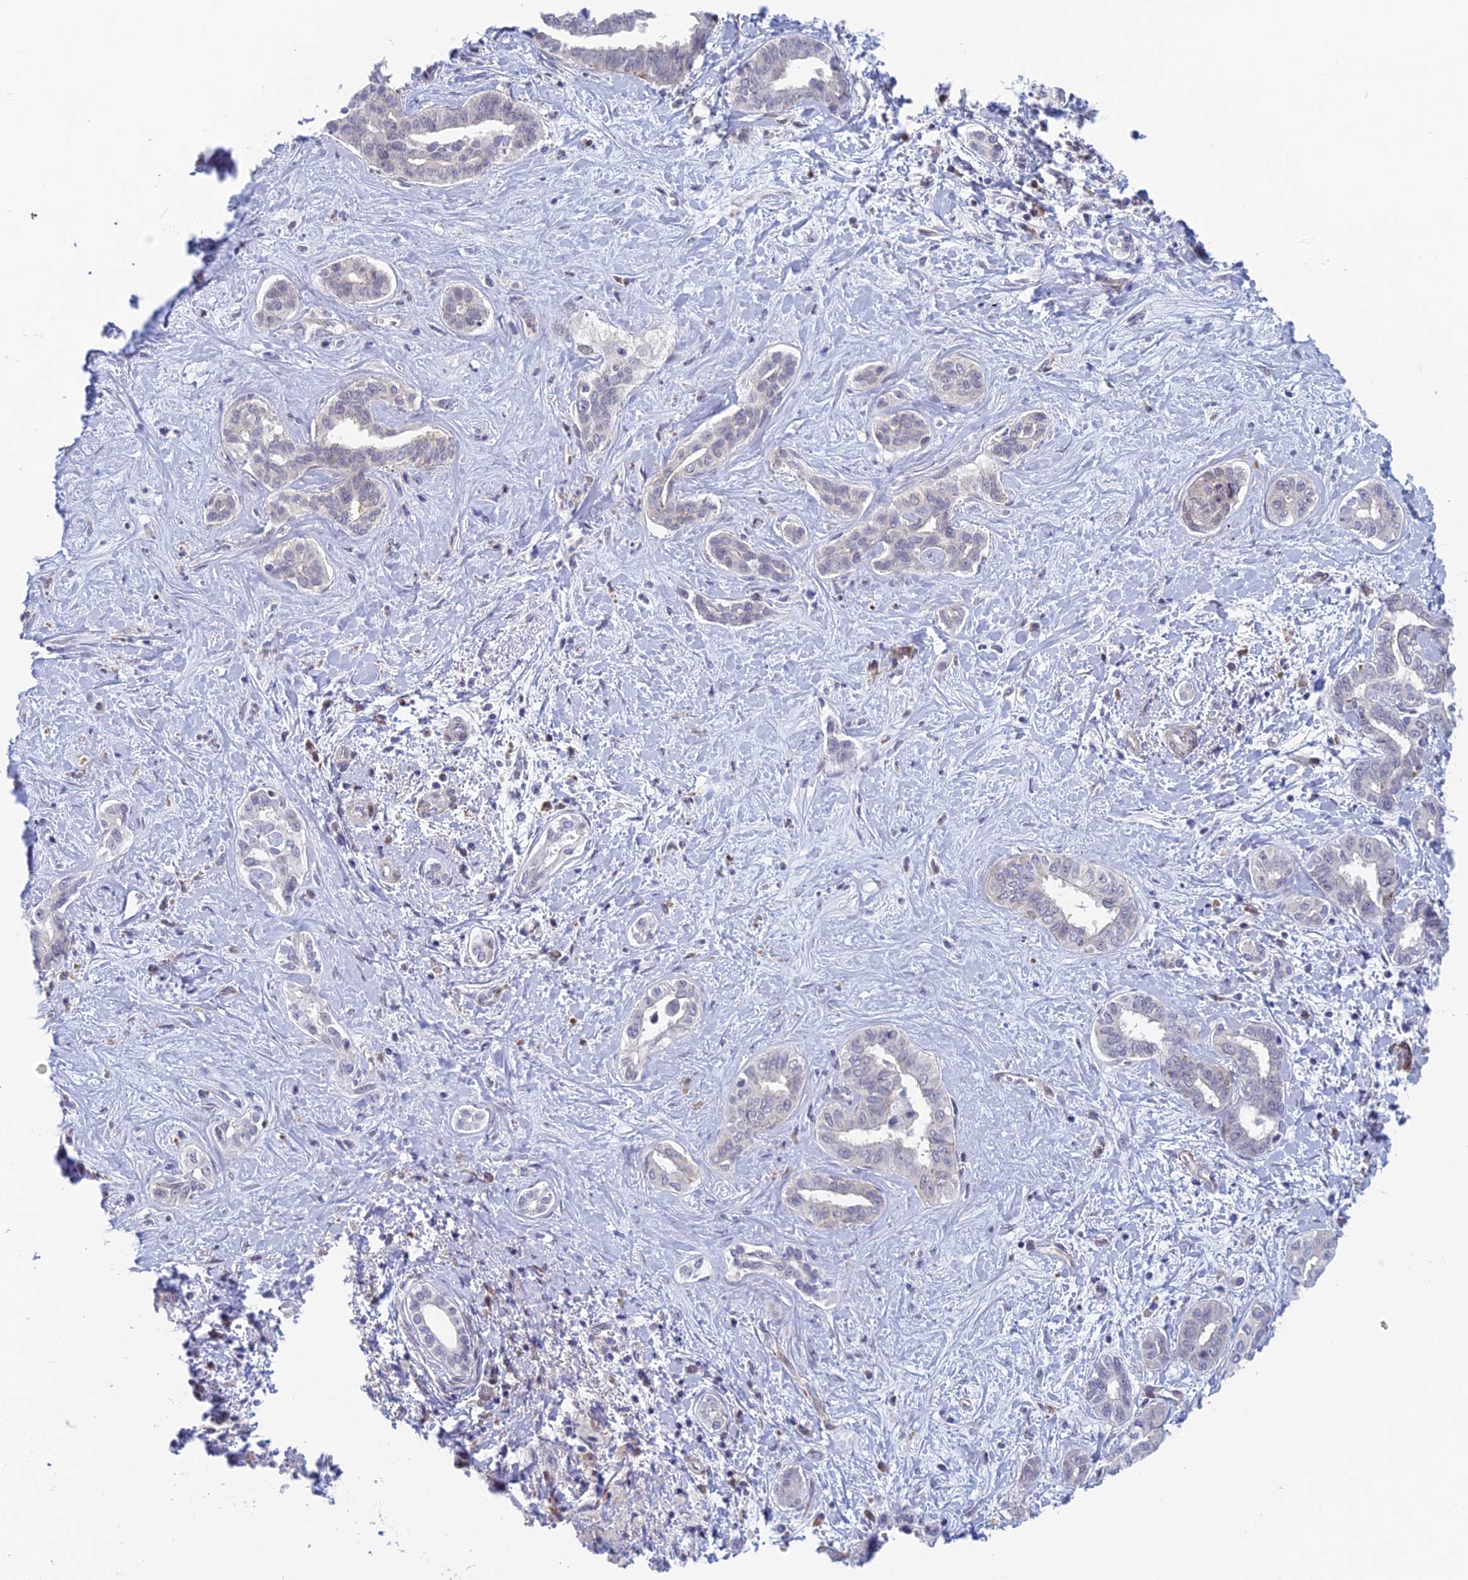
{"staining": {"intensity": "negative", "quantity": "none", "location": "none"}, "tissue": "liver cancer", "cell_type": "Tumor cells", "image_type": "cancer", "snomed": [{"axis": "morphology", "description": "Cholangiocarcinoma"}, {"axis": "topography", "description": "Liver"}], "caption": "Immunohistochemical staining of human liver cancer reveals no significant expression in tumor cells.", "gene": "PPP1R26", "patient": {"sex": "female", "age": 77}}